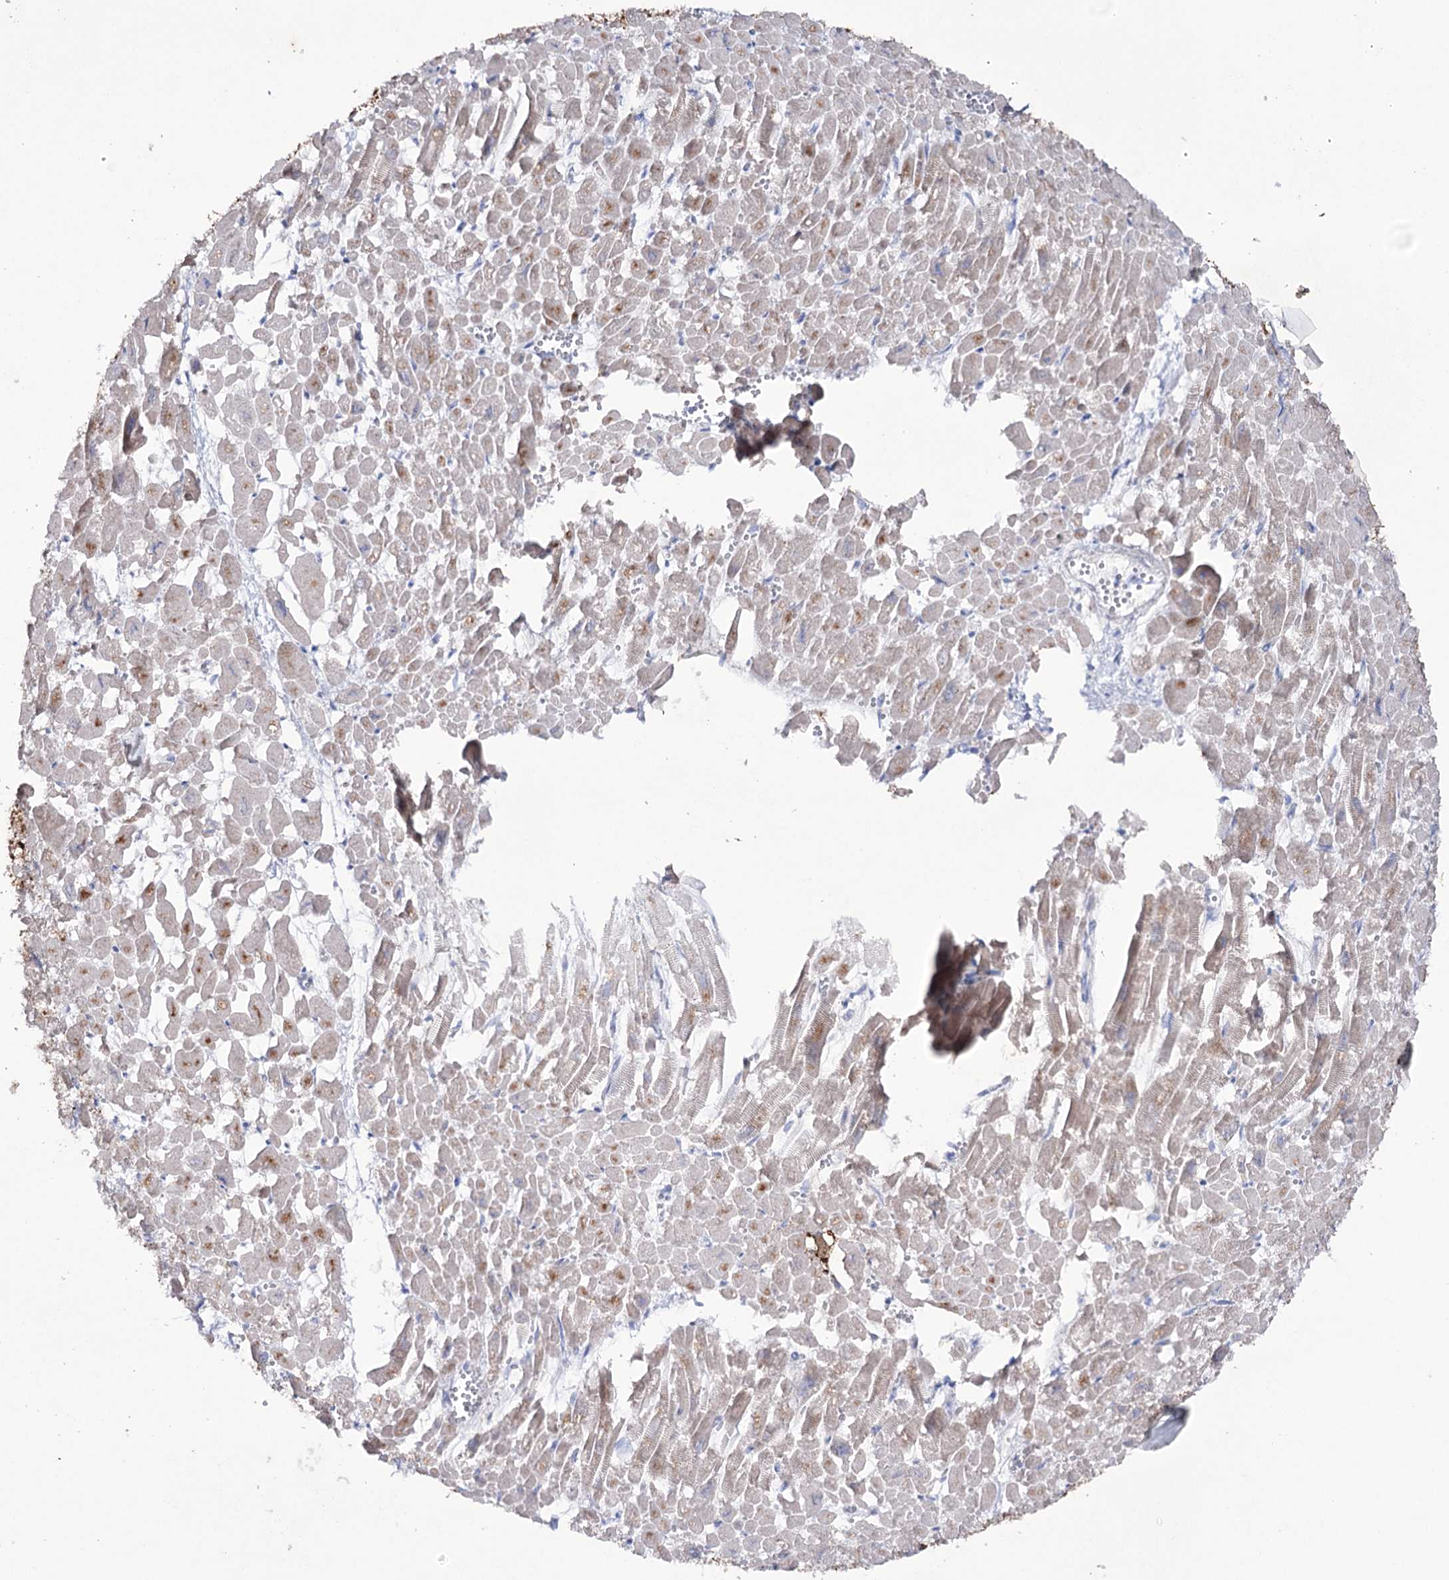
{"staining": {"intensity": "weak", "quantity": ">75%", "location": "cytoplasmic/membranous"}, "tissue": "heart muscle", "cell_type": "Cardiomyocytes", "image_type": "normal", "snomed": [{"axis": "morphology", "description": "Normal tissue, NOS"}, {"axis": "topography", "description": "Heart"}], "caption": "There is low levels of weak cytoplasmic/membranous positivity in cardiomyocytes of unremarkable heart muscle, as demonstrated by immunohistochemical staining (brown color).", "gene": "NAGLU", "patient": {"sex": "male", "age": 54}}